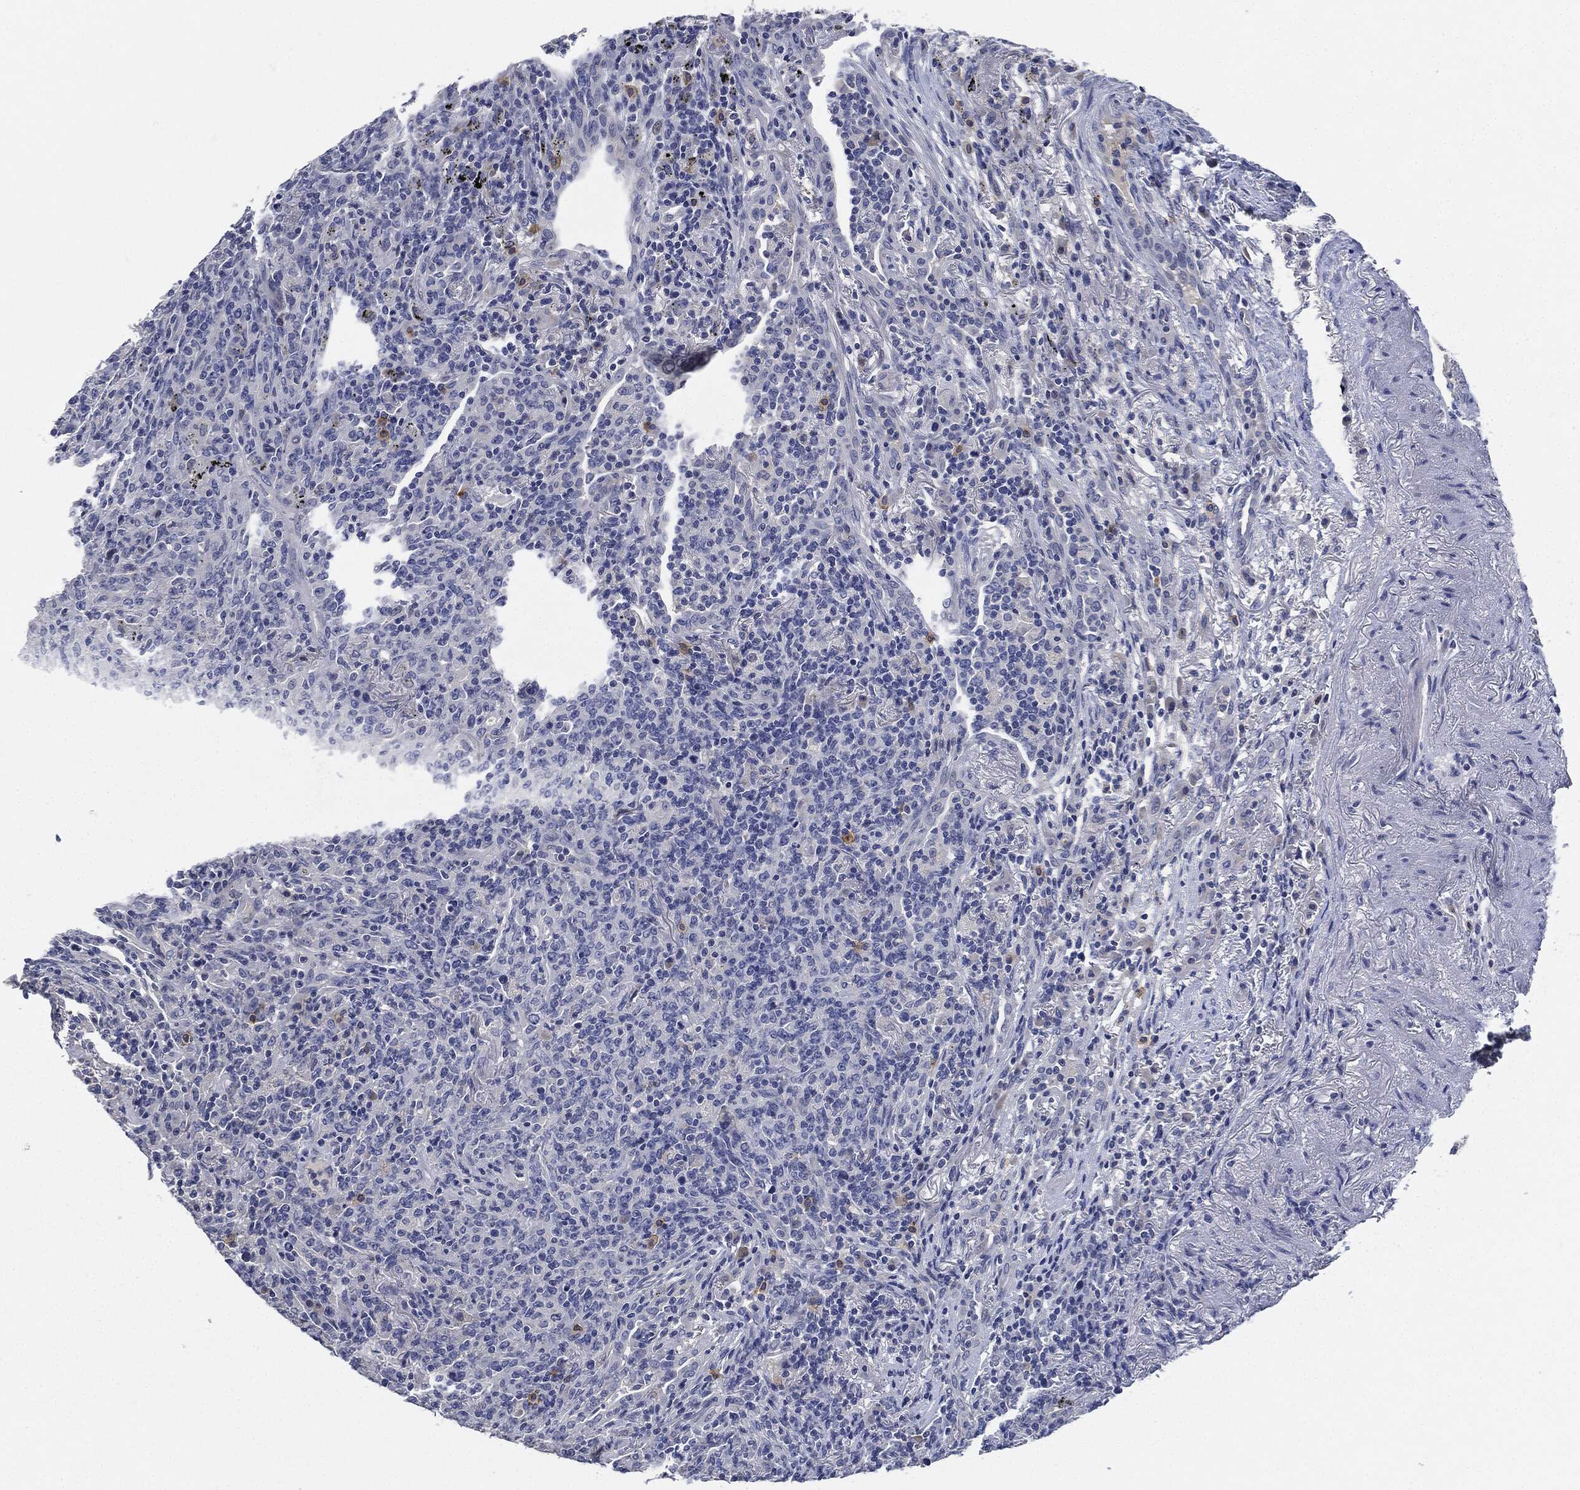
{"staining": {"intensity": "negative", "quantity": "none", "location": "none"}, "tissue": "lymphoma", "cell_type": "Tumor cells", "image_type": "cancer", "snomed": [{"axis": "morphology", "description": "Malignant lymphoma, non-Hodgkin's type, High grade"}, {"axis": "topography", "description": "Lung"}], "caption": "Protein analysis of high-grade malignant lymphoma, non-Hodgkin's type displays no significant expression in tumor cells. Nuclei are stained in blue.", "gene": "NTRK1", "patient": {"sex": "male", "age": 79}}